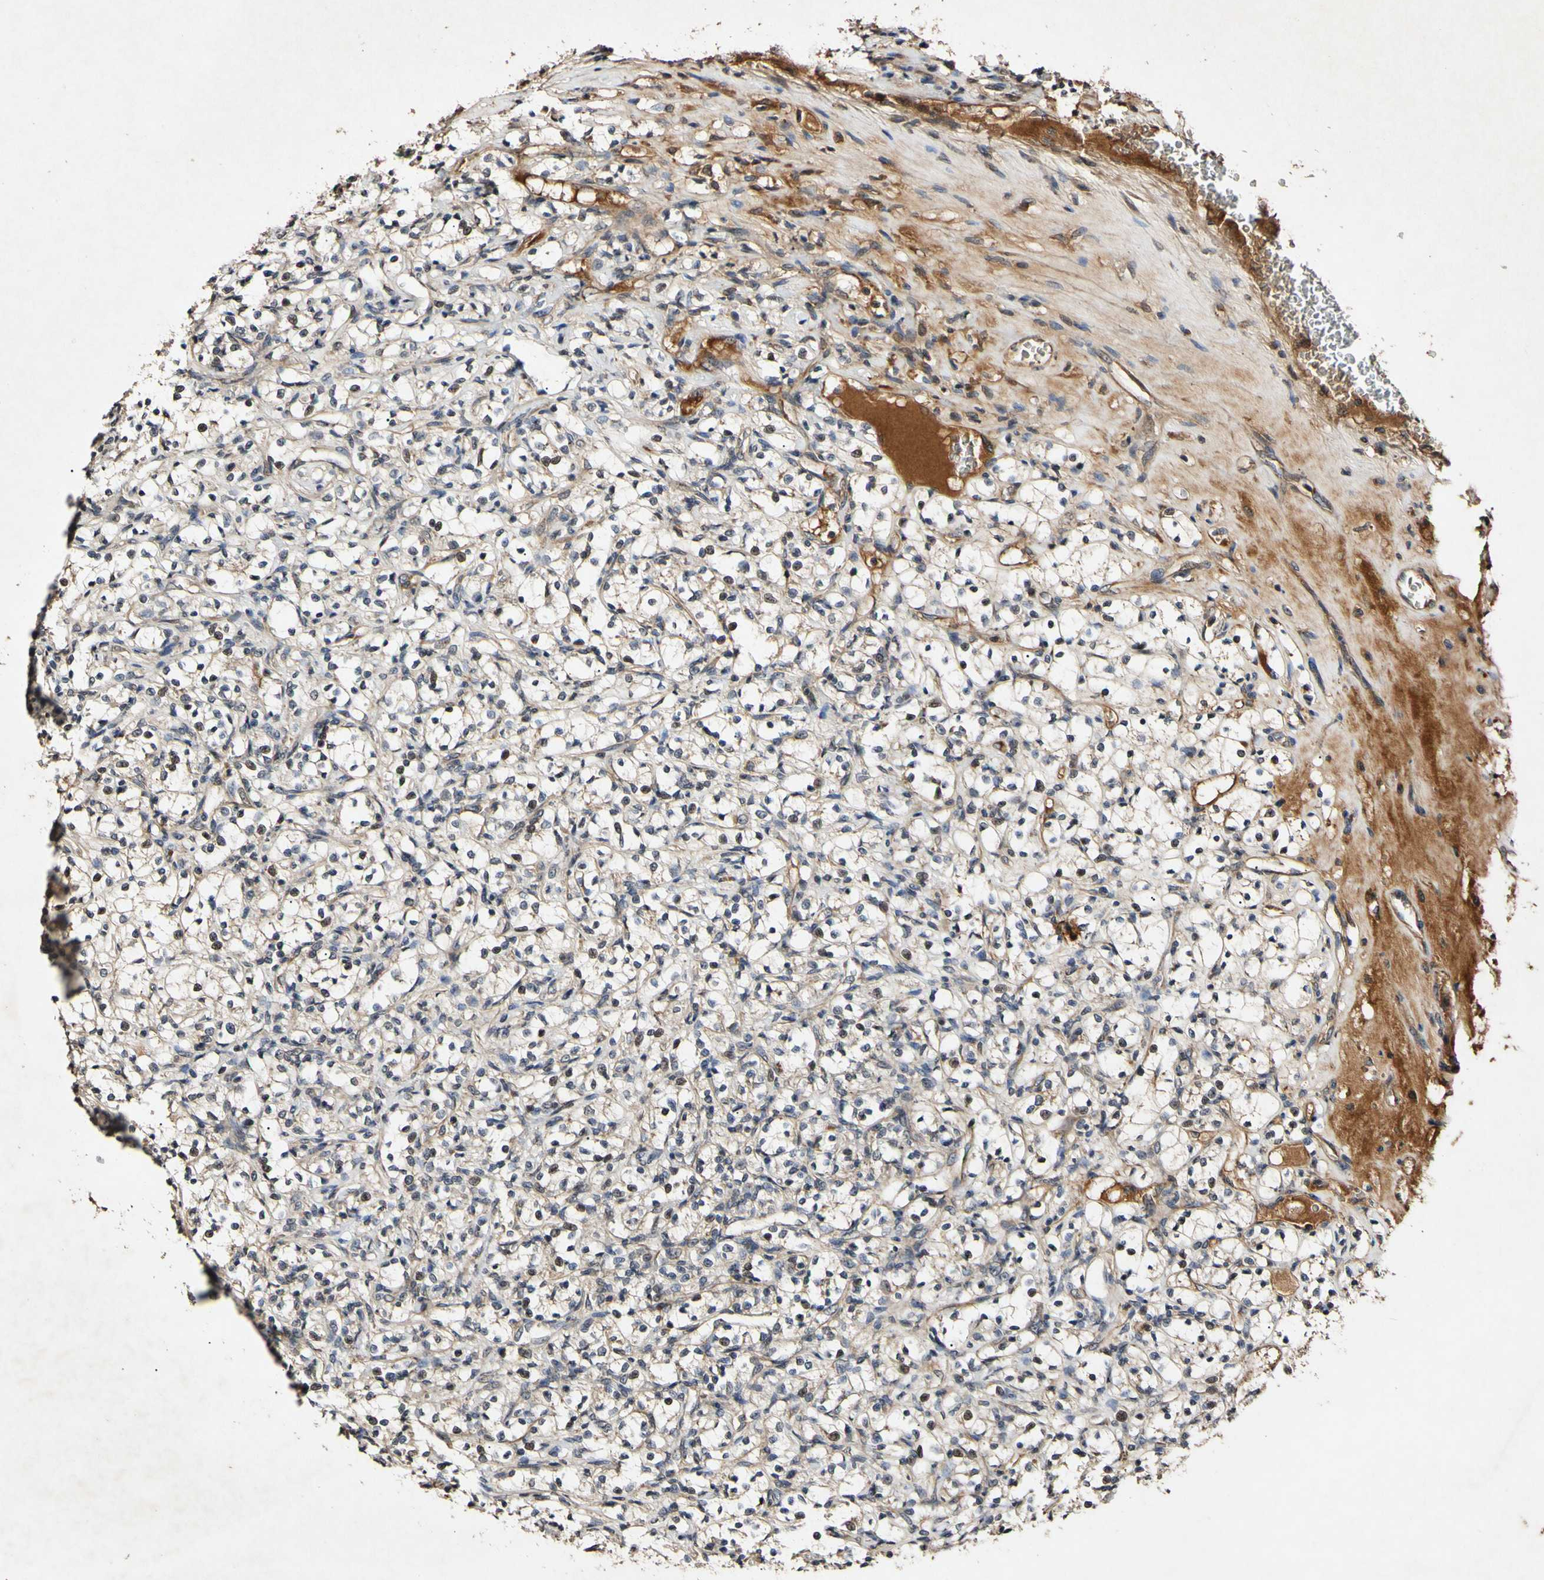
{"staining": {"intensity": "moderate", "quantity": "25%-75%", "location": "cytoplasmic/membranous,nuclear"}, "tissue": "renal cancer", "cell_type": "Tumor cells", "image_type": "cancer", "snomed": [{"axis": "morphology", "description": "Adenocarcinoma, NOS"}, {"axis": "topography", "description": "Kidney"}], "caption": "A medium amount of moderate cytoplasmic/membranous and nuclear expression is identified in approximately 25%-75% of tumor cells in renal cancer (adenocarcinoma) tissue.", "gene": "PLAT", "patient": {"sex": "female", "age": 69}}